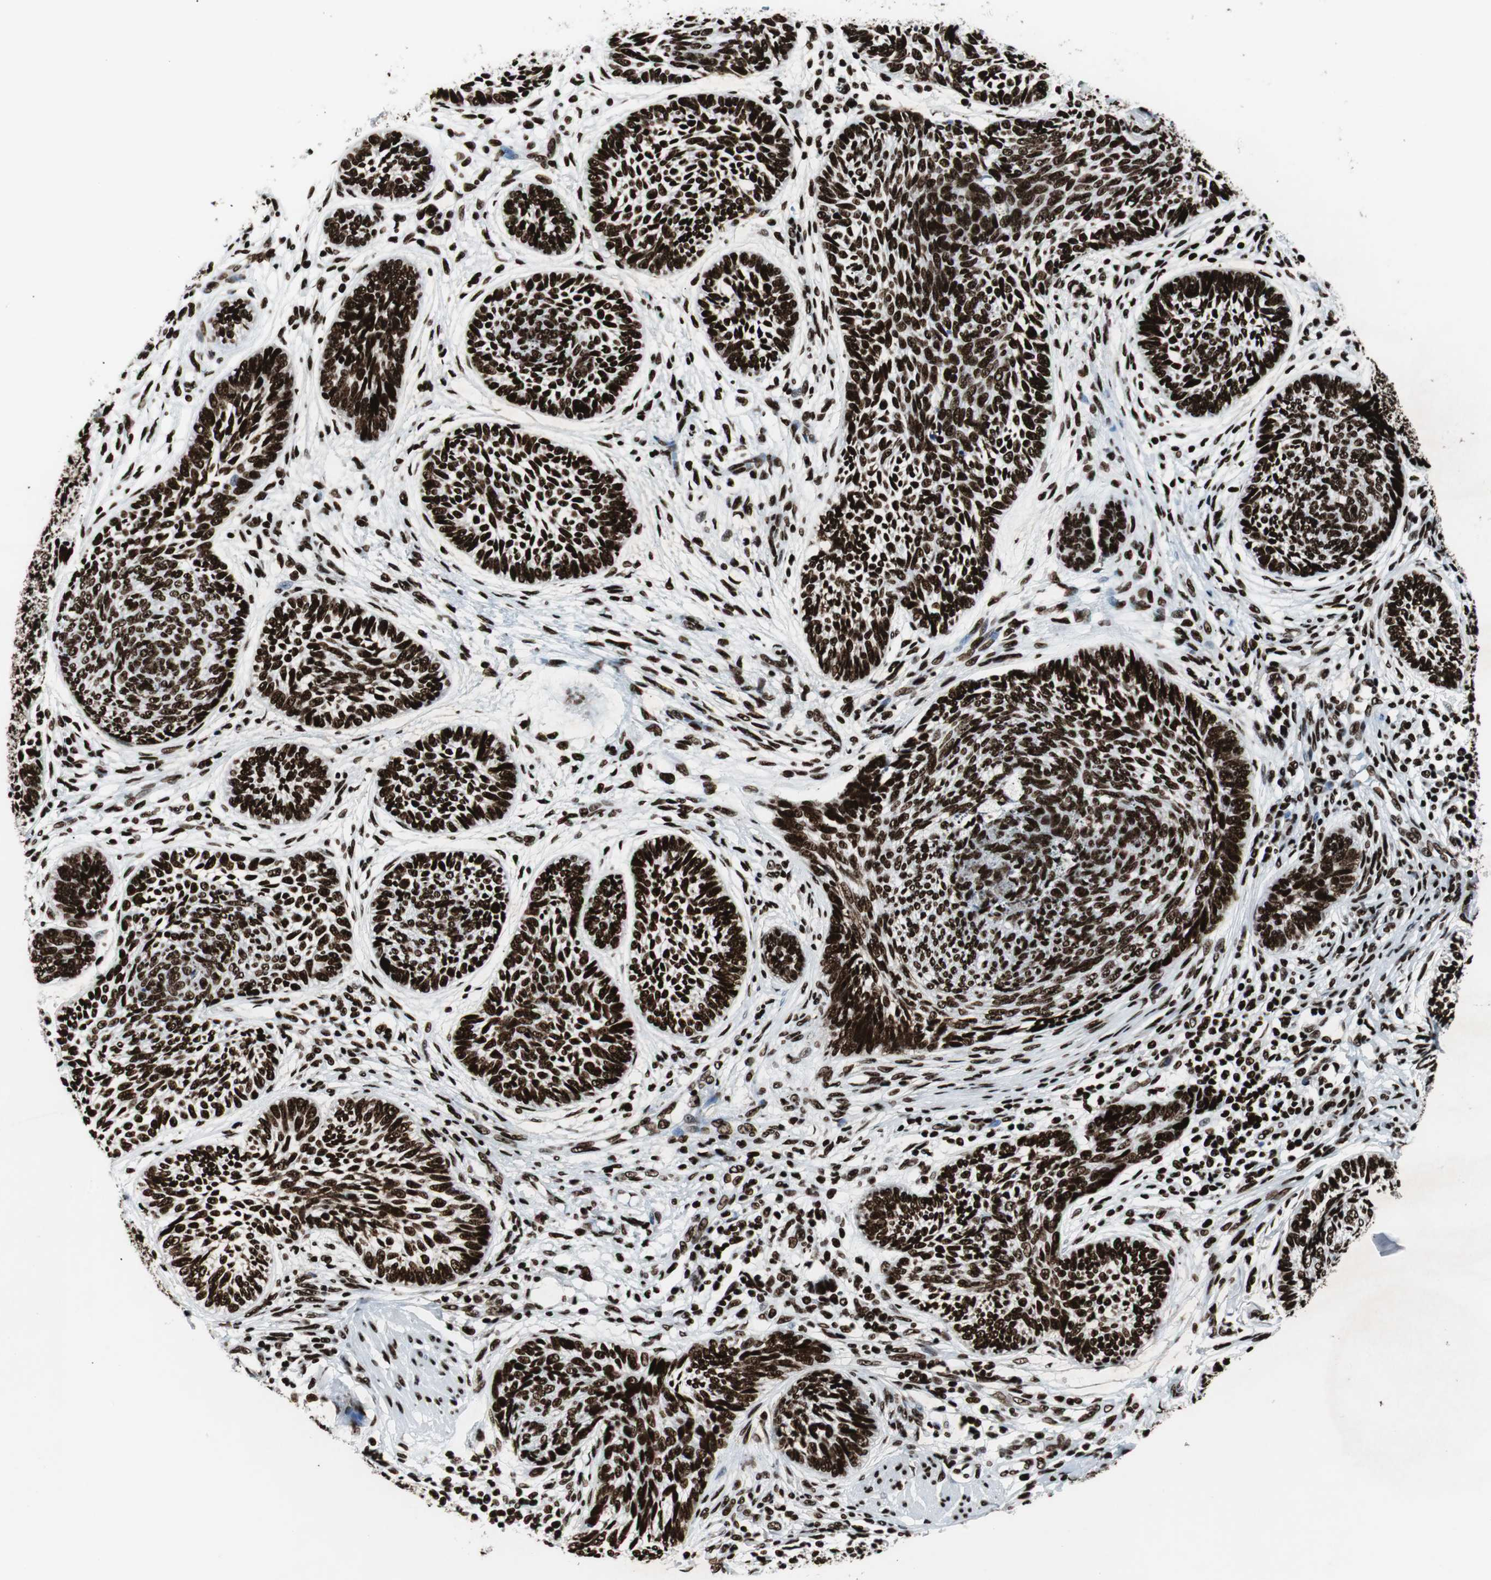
{"staining": {"intensity": "strong", "quantity": ">75%", "location": "nuclear"}, "tissue": "skin cancer", "cell_type": "Tumor cells", "image_type": "cancer", "snomed": [{"axis": "morphology", "description": "Papilloma, NOS"}, {"axis": "morphology", "description": "Basal cell carcinoma"}, {"axis": "topography", "description": "Skin"}], "caption": "A histopathology image of skin cancer stained for a protein shows strong nuclear brown staining in tumor cells. The protein is shown in brown color, while the nuclei are stained blue.", "gene": "NCL", "patient": {"sex": "male", "age": 87}}